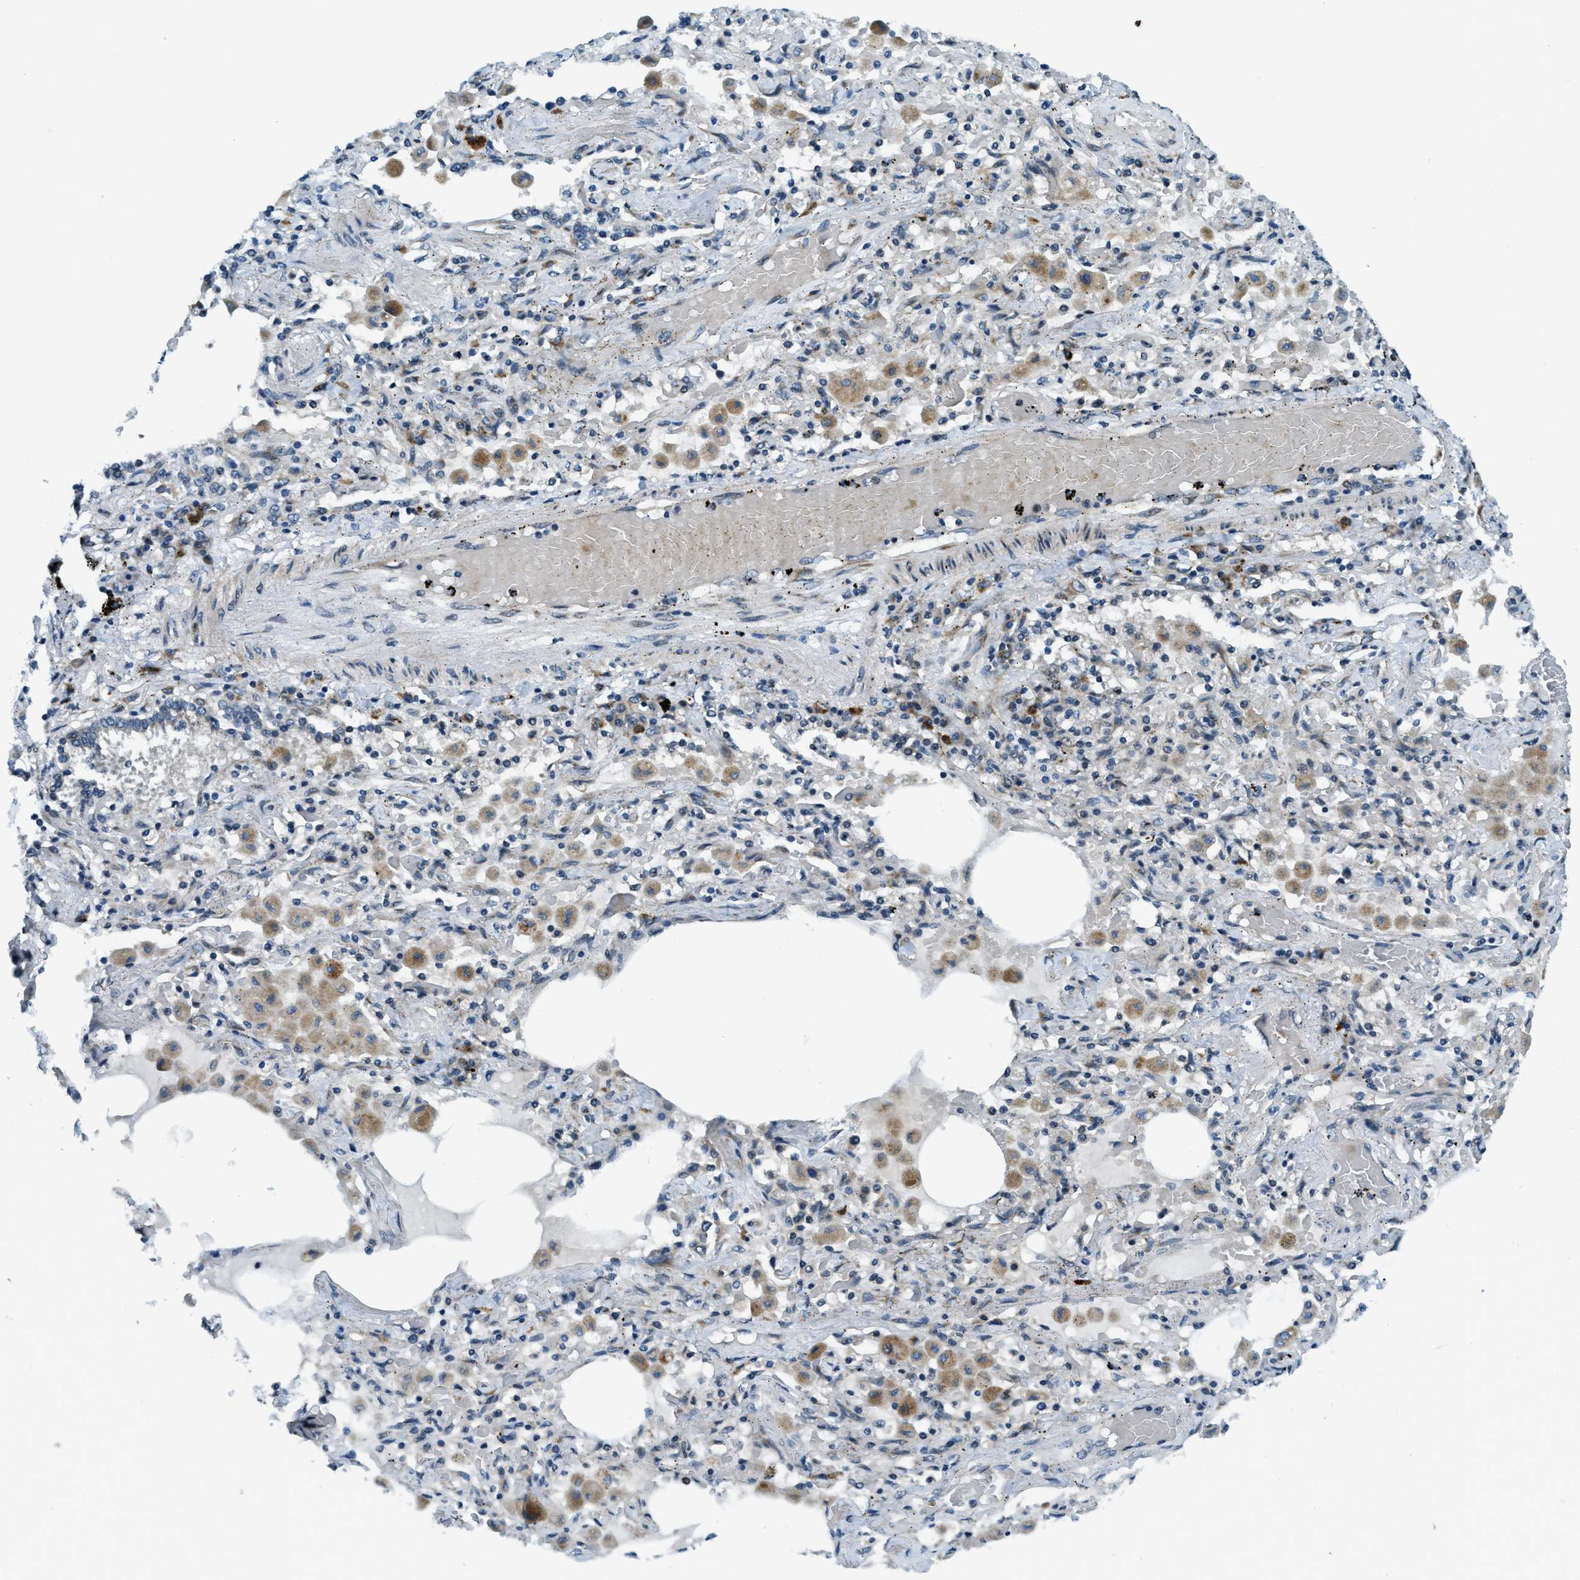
{"staining": {"intensity": "negative", "quantity": "none", "location": "none"}, "tissue": "lung cancer", "cell_type": "Tumor cells", "image_type": "cancer", "snomed": [{"axis": "morphology", "description": "Squamous cell carcinoma, NOS"}, {"axis": "topography", "description": "Lung"}], "caption": "An immunohistochemistry histopathology image of lung cancer (squamous cell carcinoma) is shown. There is no staining in tumor cells of lung cancer (squamous cell carcinoma).", "gene": "GINM1", "patient": {"sex": "female", "age": 47}}